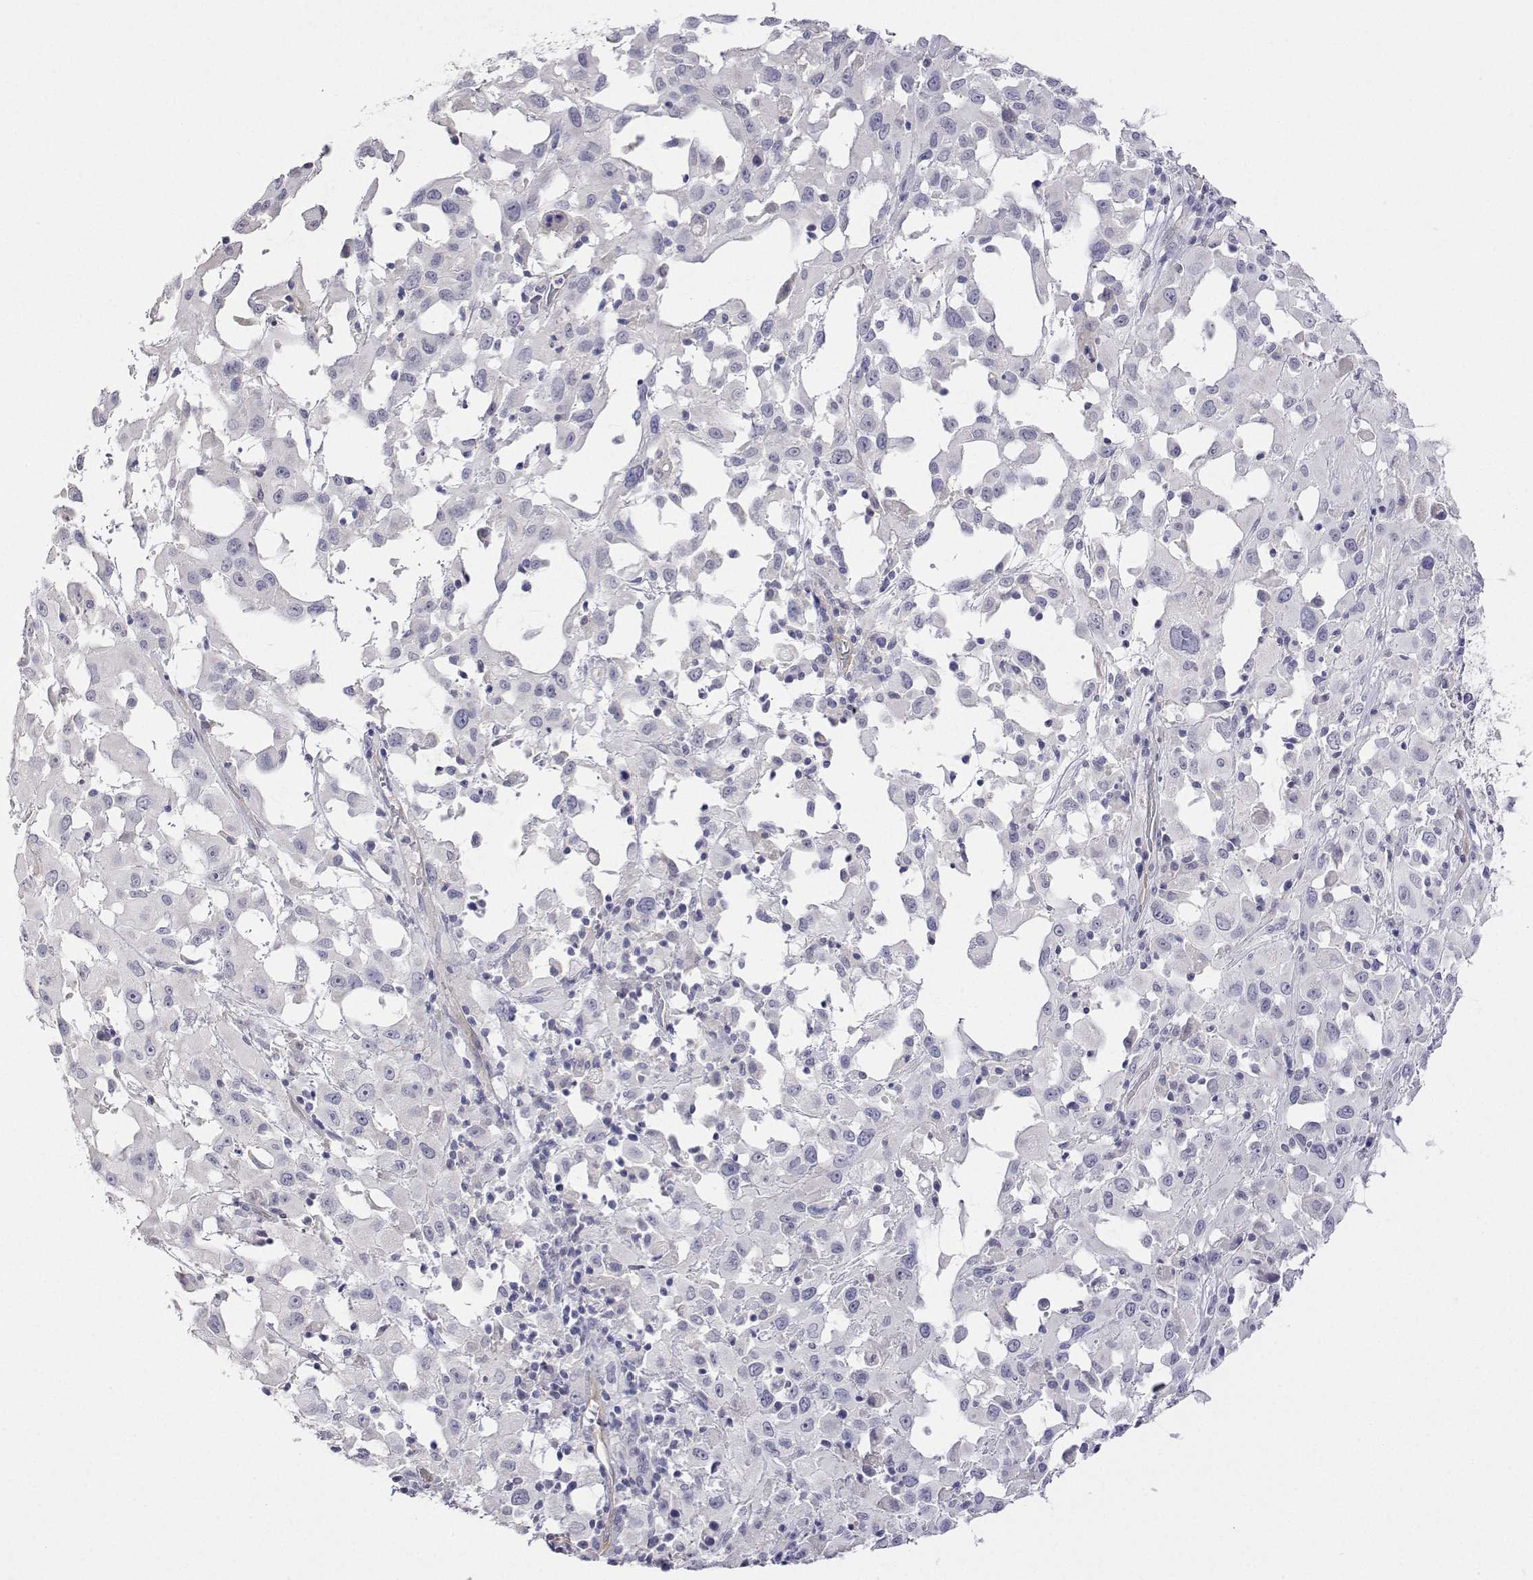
{"staining": {"intensity": "negative", "quantity": "none", "location": "none"}, "tissue": "melanoma", "cell_type": "Tumor cells", "image_type": "cancer", "snomed": [{"axis": "morphology", "description": "Malignant melanoma, Metastatic site"}, {"axis": "topography", "description": "Soft tissue"}], "caption": "IHC histopathology image of neoplastic tissue: melanoma stained with DAB (3,3'-diaminobenzidine) shows no significant protein expression in tumor cells.", "gene": "PLCB1", "patient": {"sex": "male", "age": 50}}